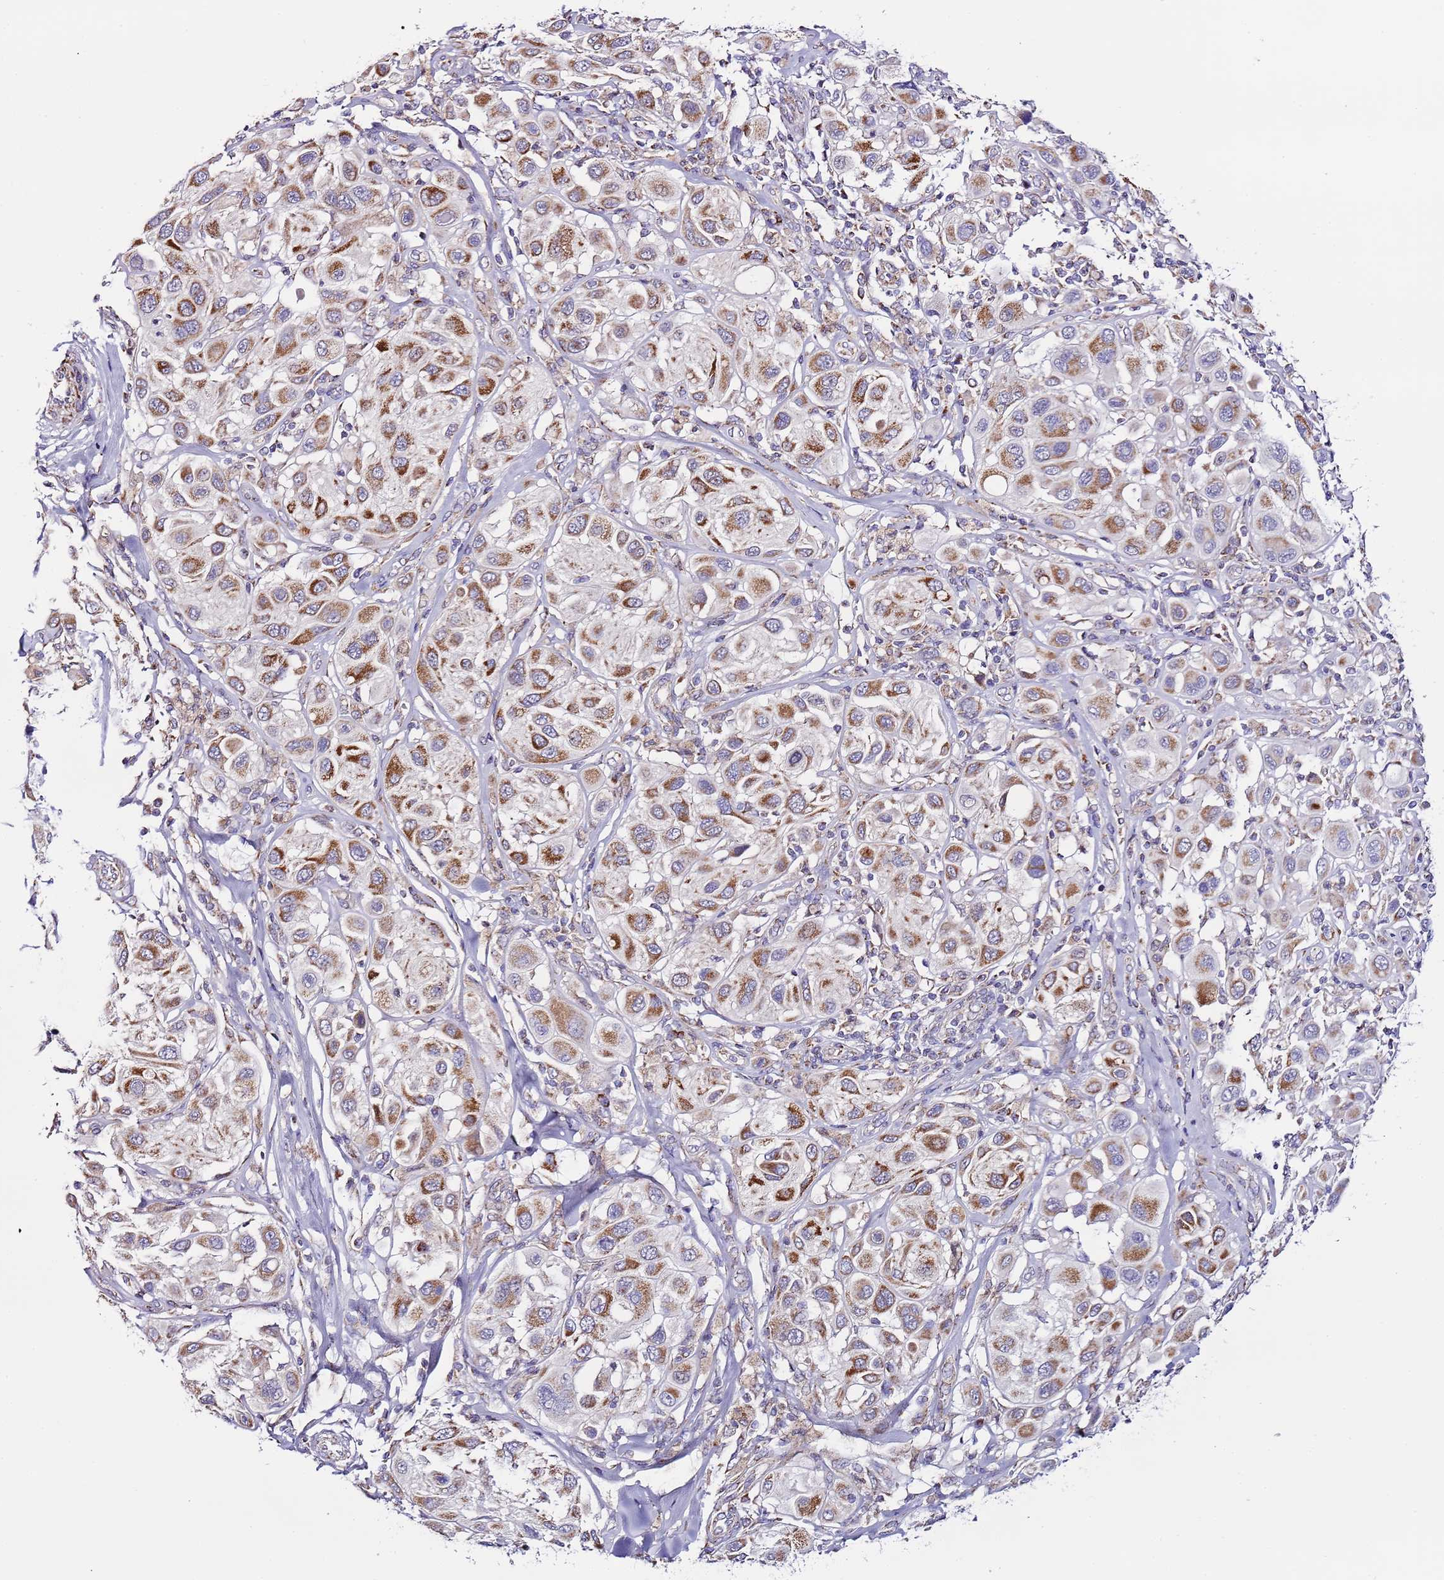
{"staining": {"intensity": "moderate", "quantity": ">75%", "location": "cytoplasmic/membranous"}, "tissue": "melanoma", "cell_type": "Tumor cells", "image_type": "cancer", "snomed": [{"axis": "morphology", "description": "Malignant melanoma, Metastatic site"}, {"axis": "topography", "description": "Skin"}], "caption": "Malignant melanoma (metastatic site) stained with immunohistochemistry demonstrates moderate cytoplasmic/membranous expression in approximately >75% of tumor cells.", "gene": "UEVLD", "patient": {"sex": "male", "age": 41}}